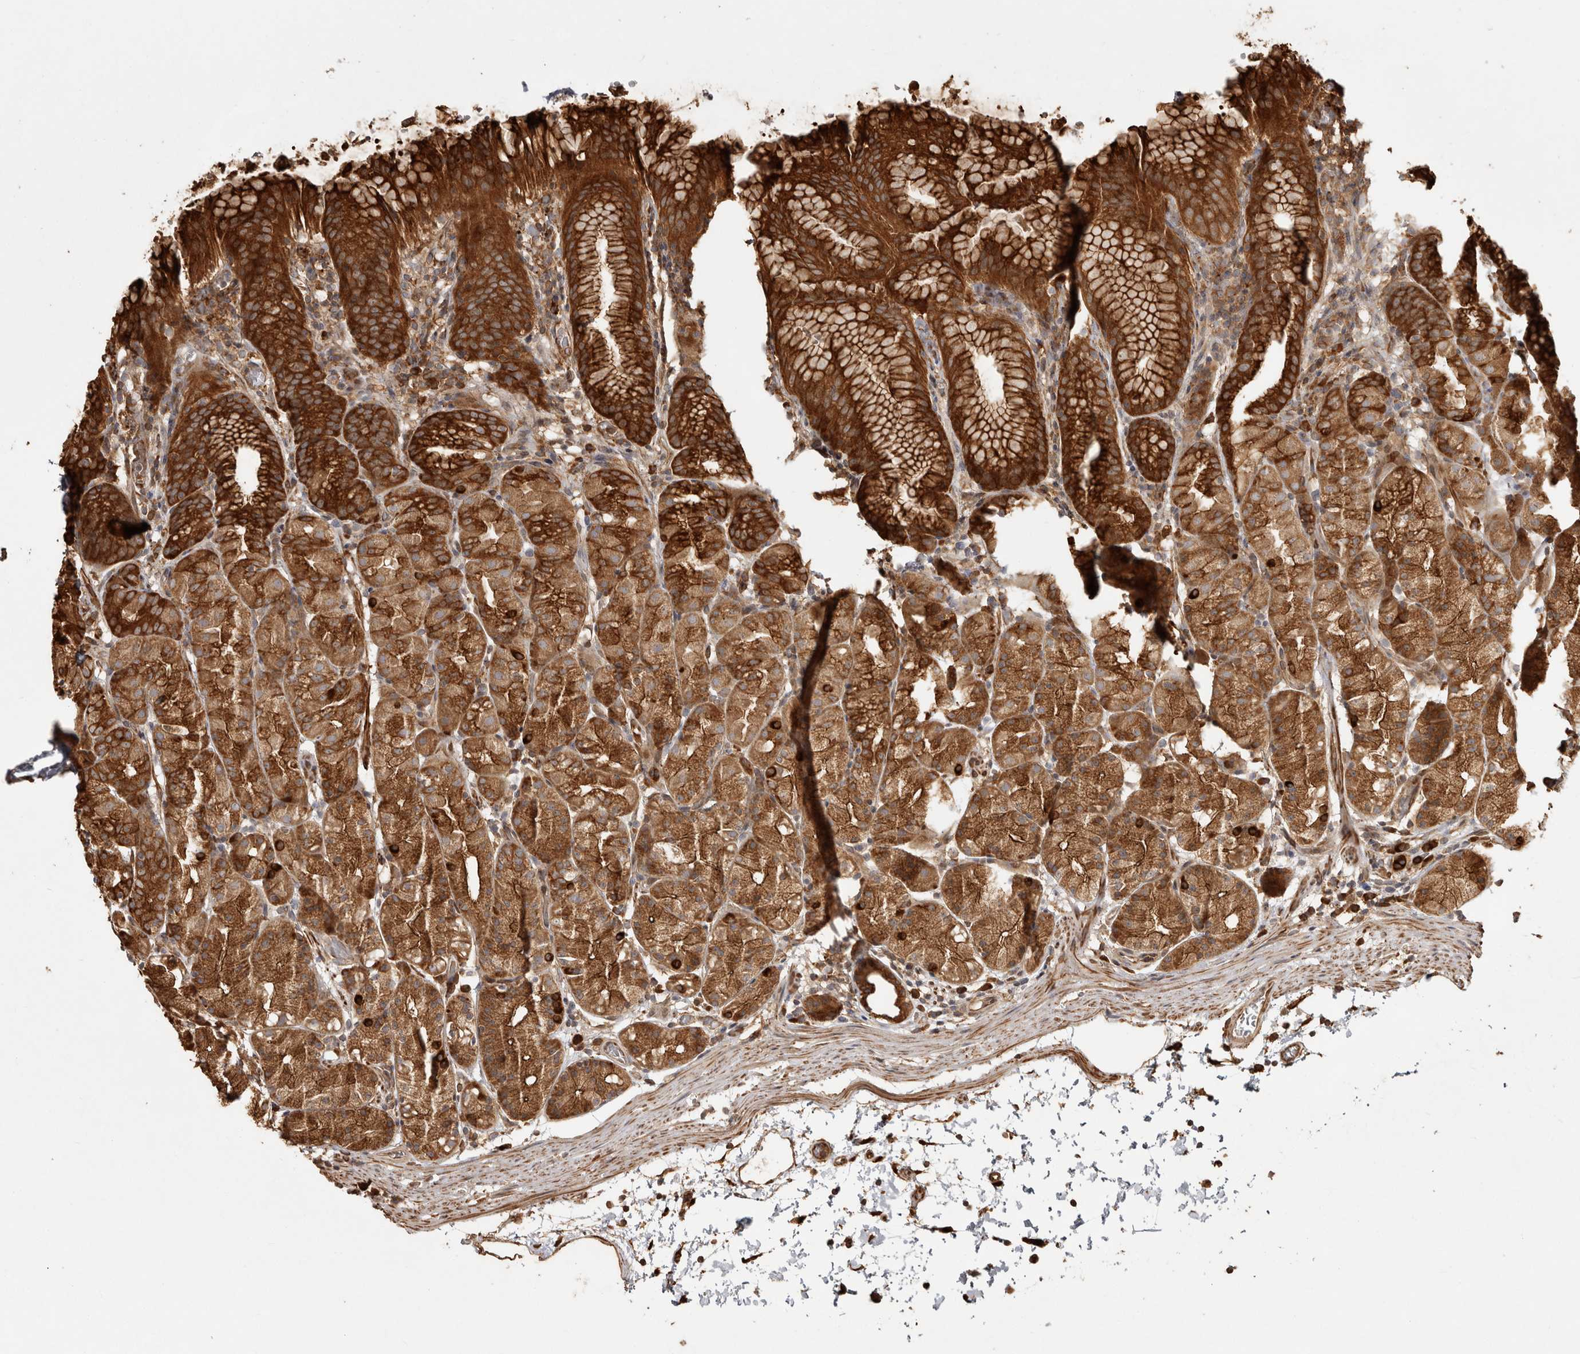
{"staining": {"intensity": "strong", "quantity": ">75%", "location": "cytoplasmic/membranous"}, "tissue": "stomach", "cell_type": "Glandular cells", "image_type": "normal", "snomed": [{"axis": "morphology", "description": "Normal tissue, NOS"}, {"axis": "topography", "description": "Stomach, upper"}], "caption": "Brown immunohistochemical staining in normal stomach shows strong cytoplasmic/membranous staining in approximately >75% of glandular cells.", "gene": "CAMSAP2", "patient": {"sex": "male", "age": 48}}